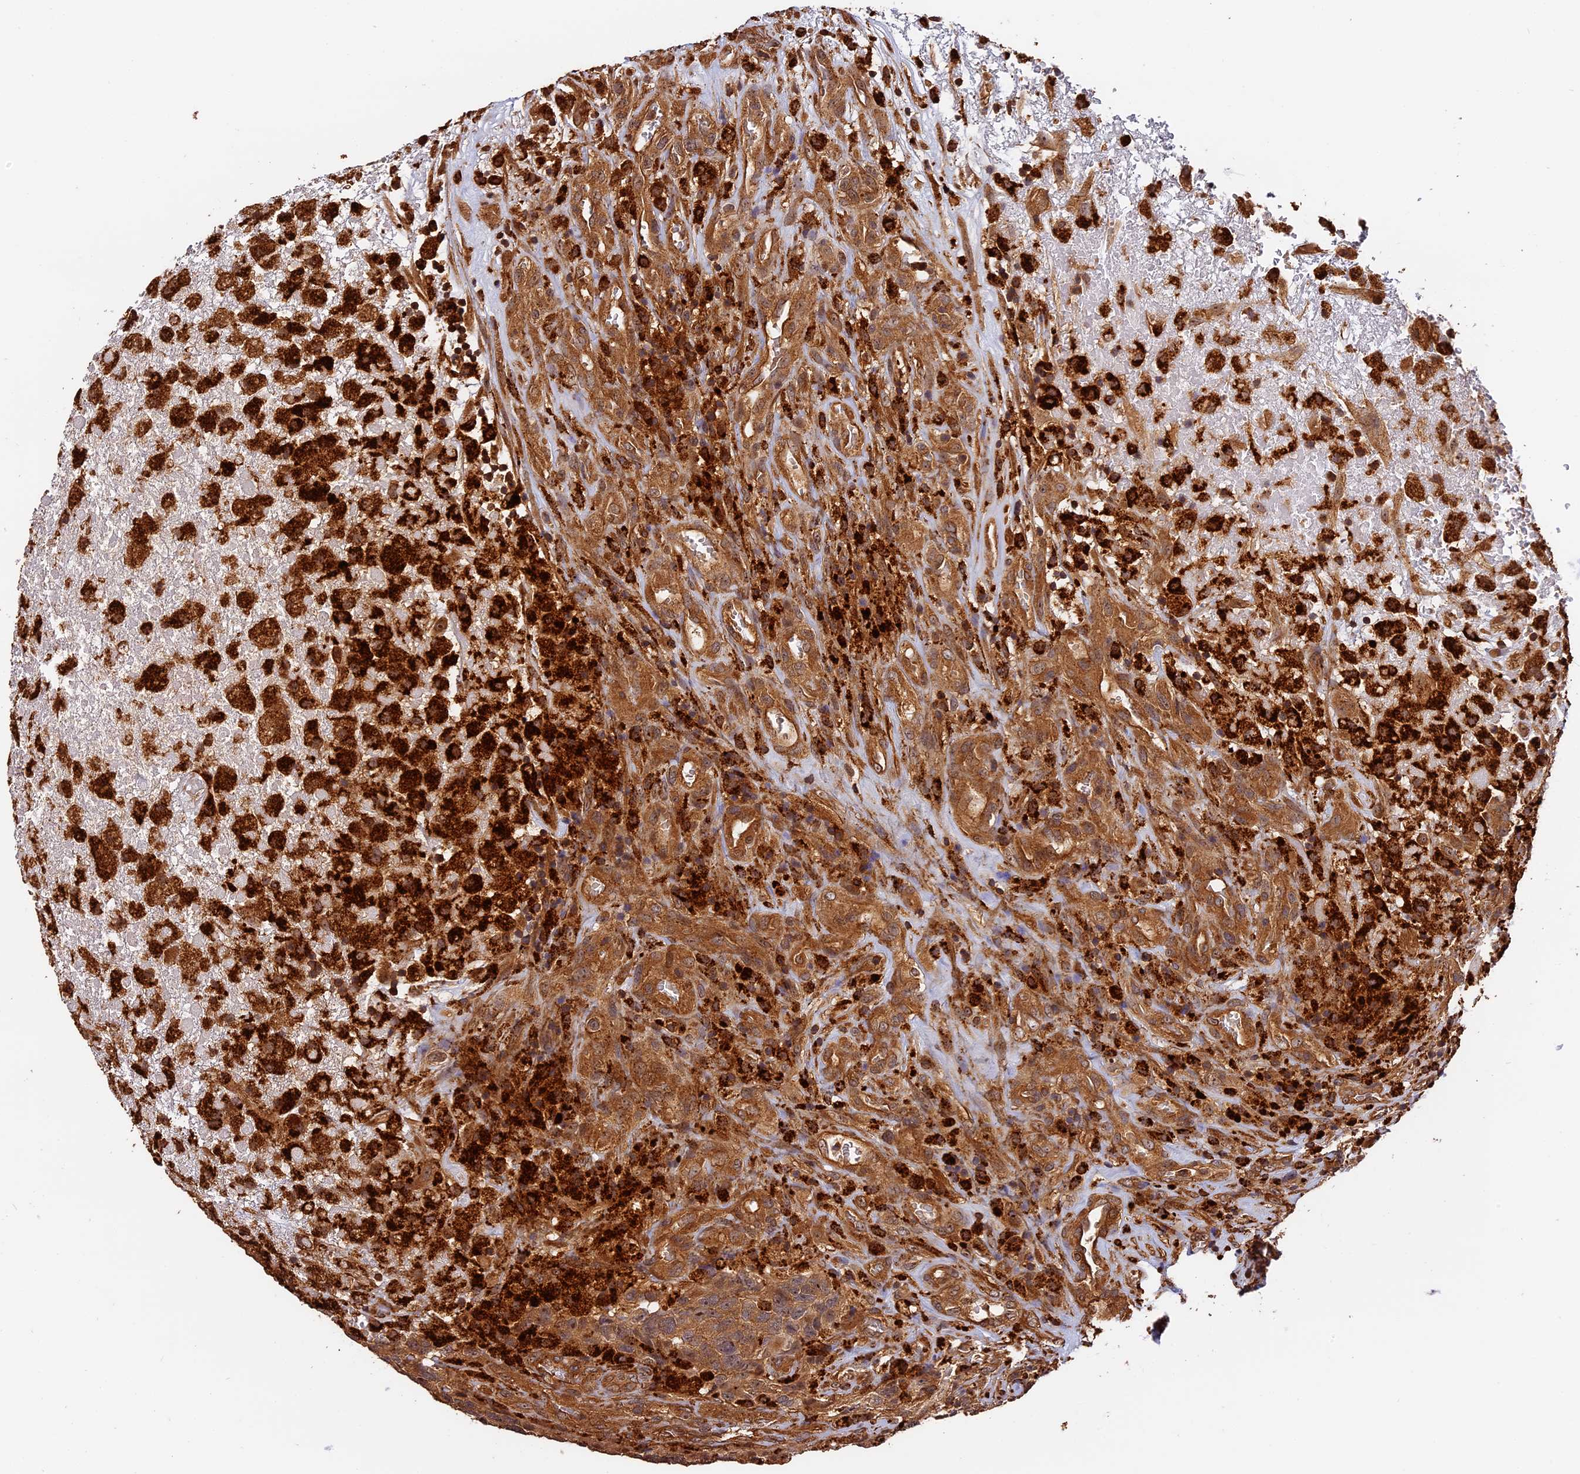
{"staining": {"intensity": "moderate", "quantity": ">75%", "location": "cytoplasmic/membranous"}, "tissue": "glioma", "cell_type": "Tumor cells", "image_type": "cancer", "snomed": [{"axis": "morphology", "description": "Glioma, malignant, High grade"}, {"axis": "topography", "description": "Brain"}], "caption": "Protein staining exhibits moderate cytoplasmic/membranous staining in approximately >75% of tumor cells in glioma.", "gene": "MMP15", "patient": {"sex": "male", "age": 69}}